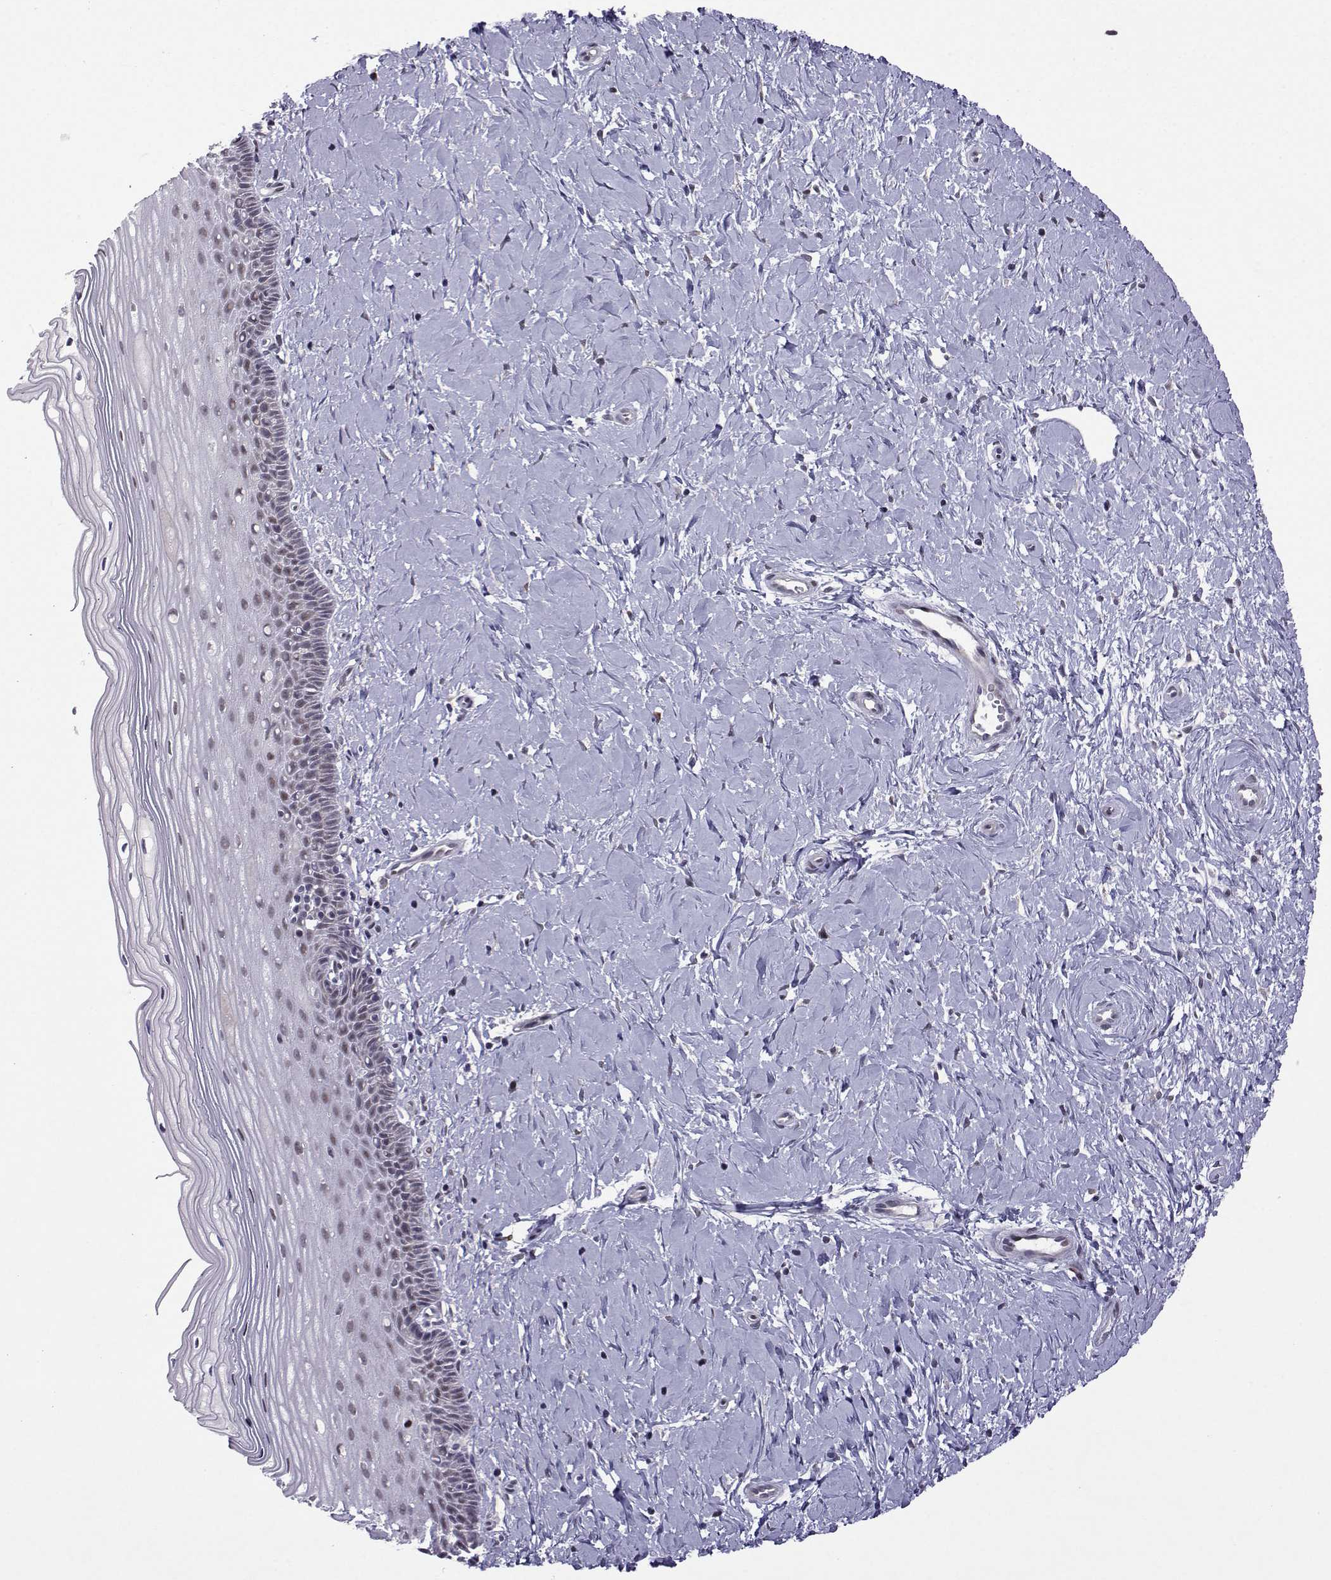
{"staining": {"intensity": "weak", "quantity": "<25%", "location": "nuclear"}, "tissue": "cervix", "cell_type": "Glandular cells", "image_type": "normal", "snomed": [{"axis": "morphology", "description": "Normal tissue, NOS"}, {"axis": "topography", "description": "Cervix"}], "caption": "Unremarkable cervix was stained to show a protein in brown. There is no significant staining in glandular cells. The staining was performed using DAB to visualize the protein expression in brown, while the nuclei were stained in blue with hematoxylin (Magnification: 20x).", "gene": "FGF3", "patient": {"sex": "female", "age": 37}}